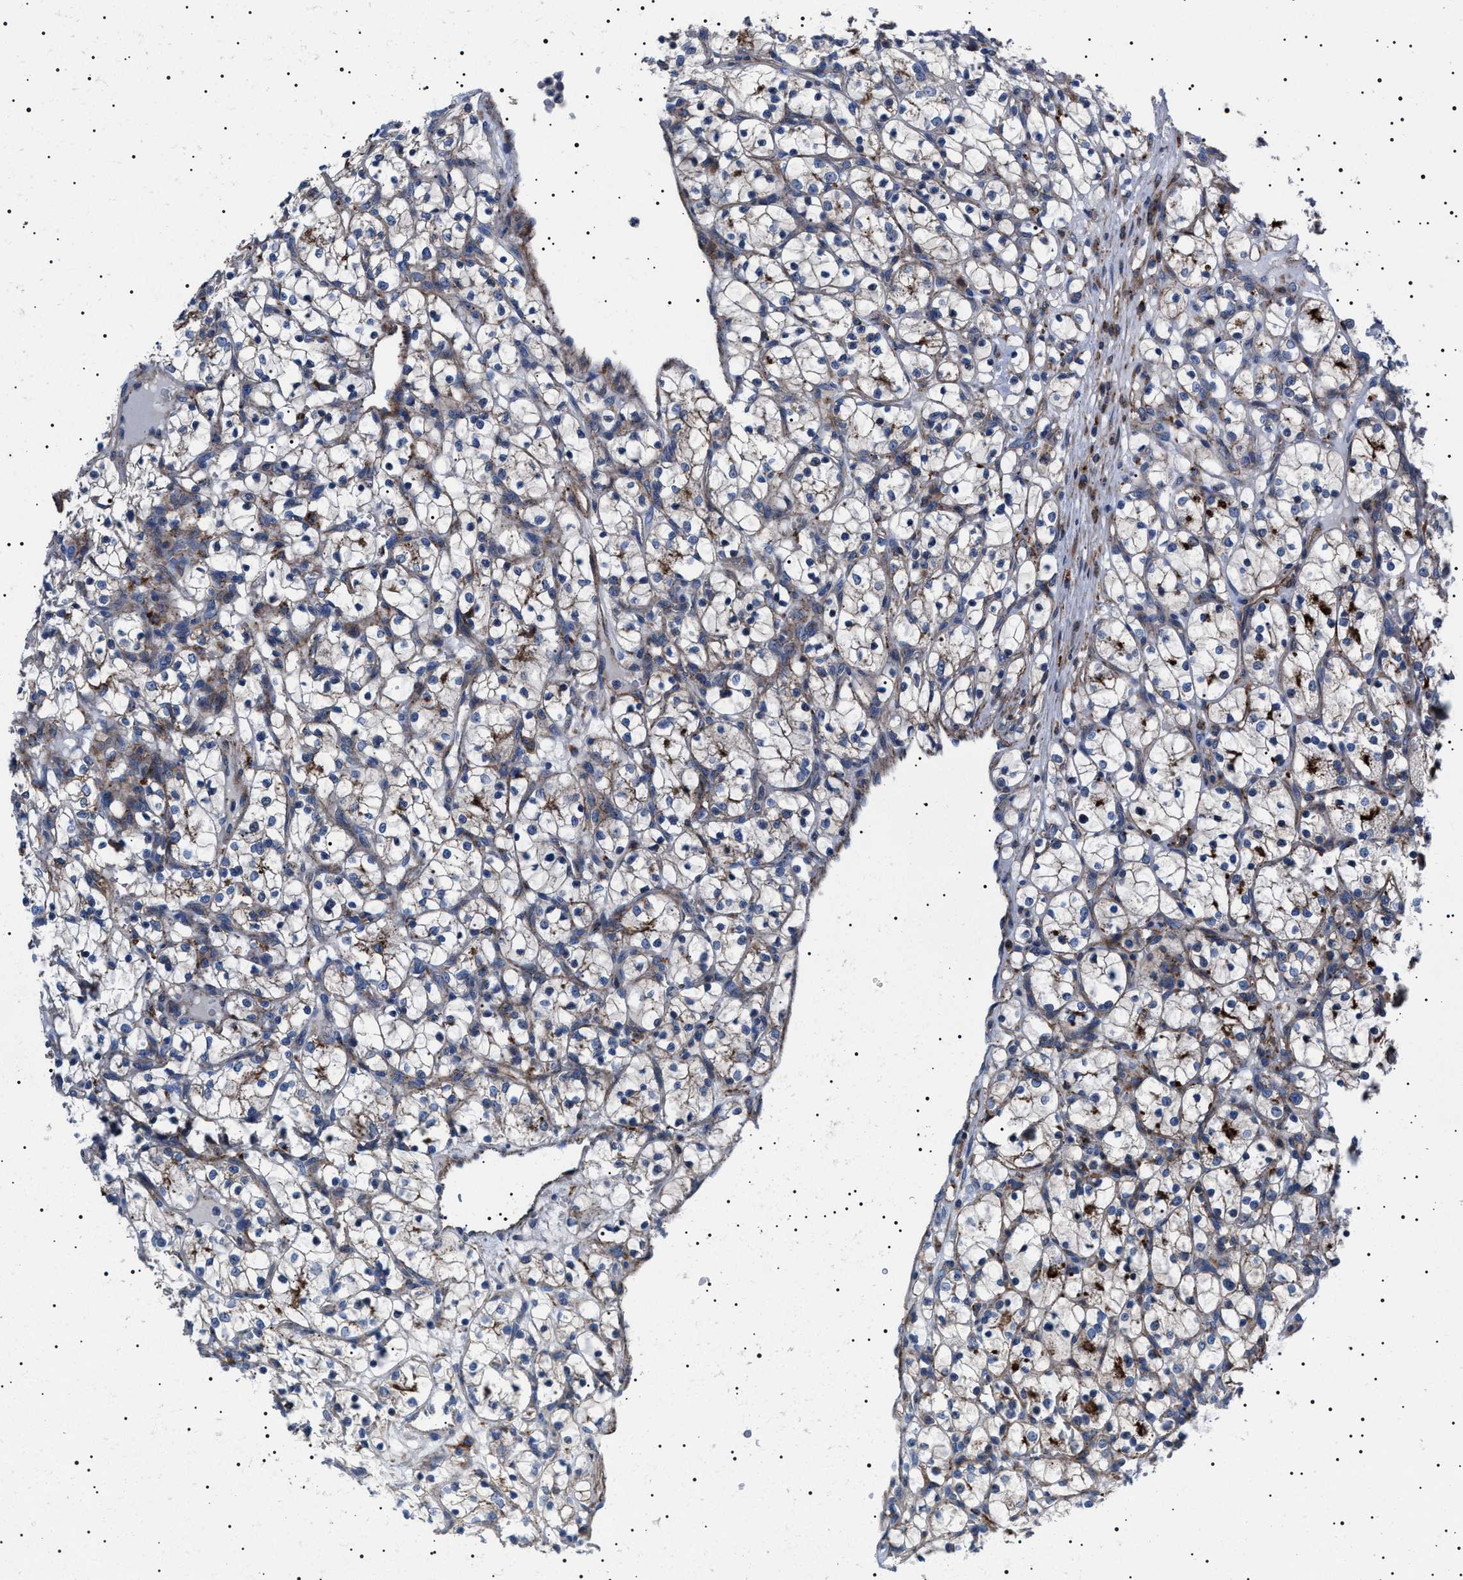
{"staining": {"intensity": "strong", "quantity": "<25%", "location": "cytoplasmic/membranous"}, "tissue": "renal cancer", "cell_type": "Tumor cells", "image_type": "cancer", "snomed": [{"axis": "morphology", "description": "Adenocarcinoma, NOS"}, {"axis": "topography", "description": "Kidney"}], "caption": "The image demonstrates immunohistochemical staining of adenocarcinoma (renal). There is strong cytoplasmic/membranous expression is identified in about <25% of tumor cells.", "gene": "NEU1", "patient": {"sex": "female", "age": 69}}